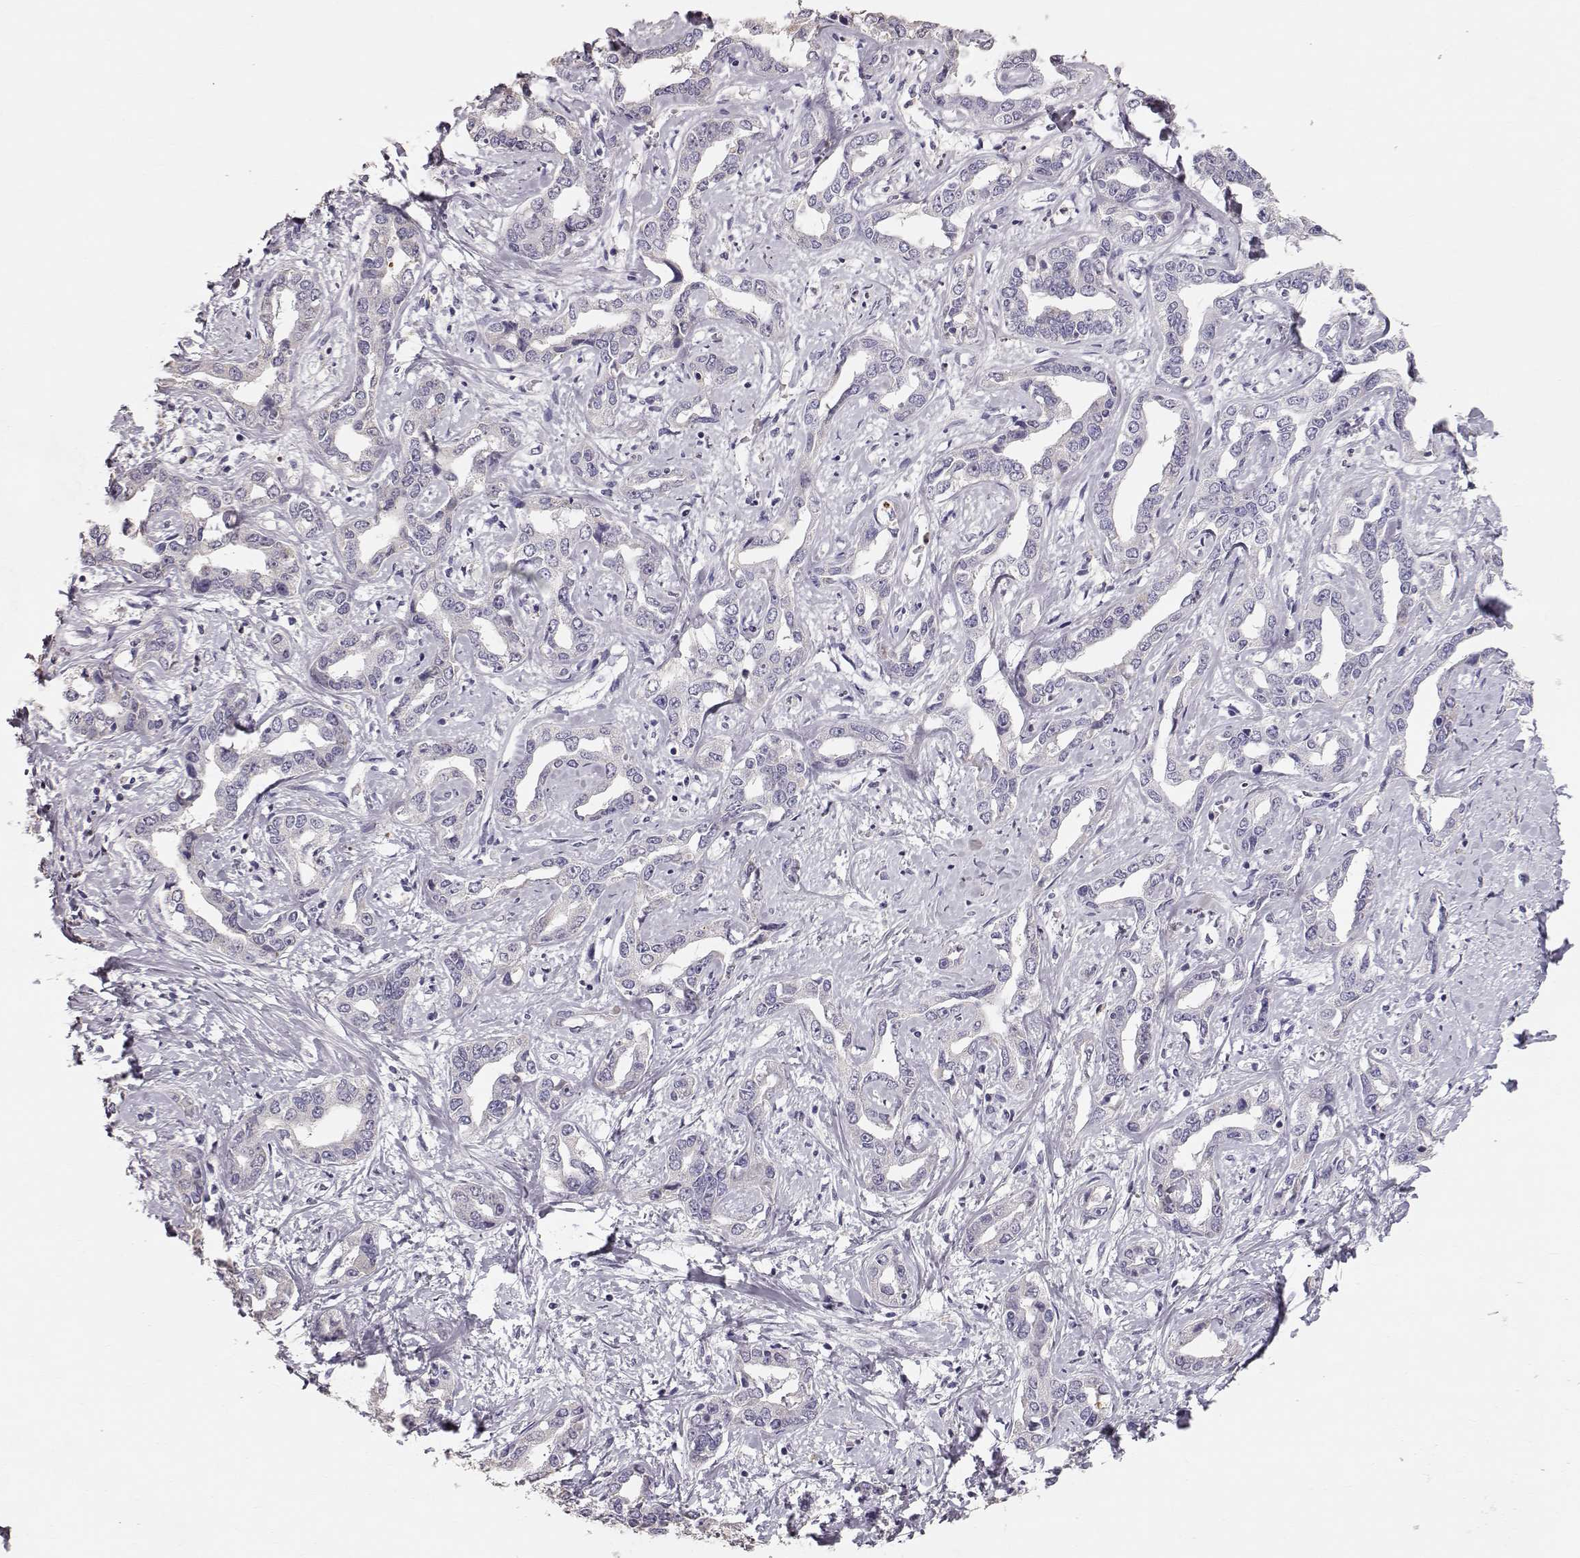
{"staining": {"intensity": "negative", "quantity": "none", "location": "none"}, "tissue": "liver cancer", "cell_type": "Tumor cells", "image_type": "cancer", "snomed": [{"axis": "morphology", "description": "Cholangiocarcinoma"}, {"axis": "topography", "description": "Liver"}], "caption": "Liver cancer (cholangiocarcinoma) stained for a protein using immunohistochemistry (IHC) exhibits no staining tumor cells.", "gene": "POU1F1", "patient": {"sex": "male", "age": 59}}